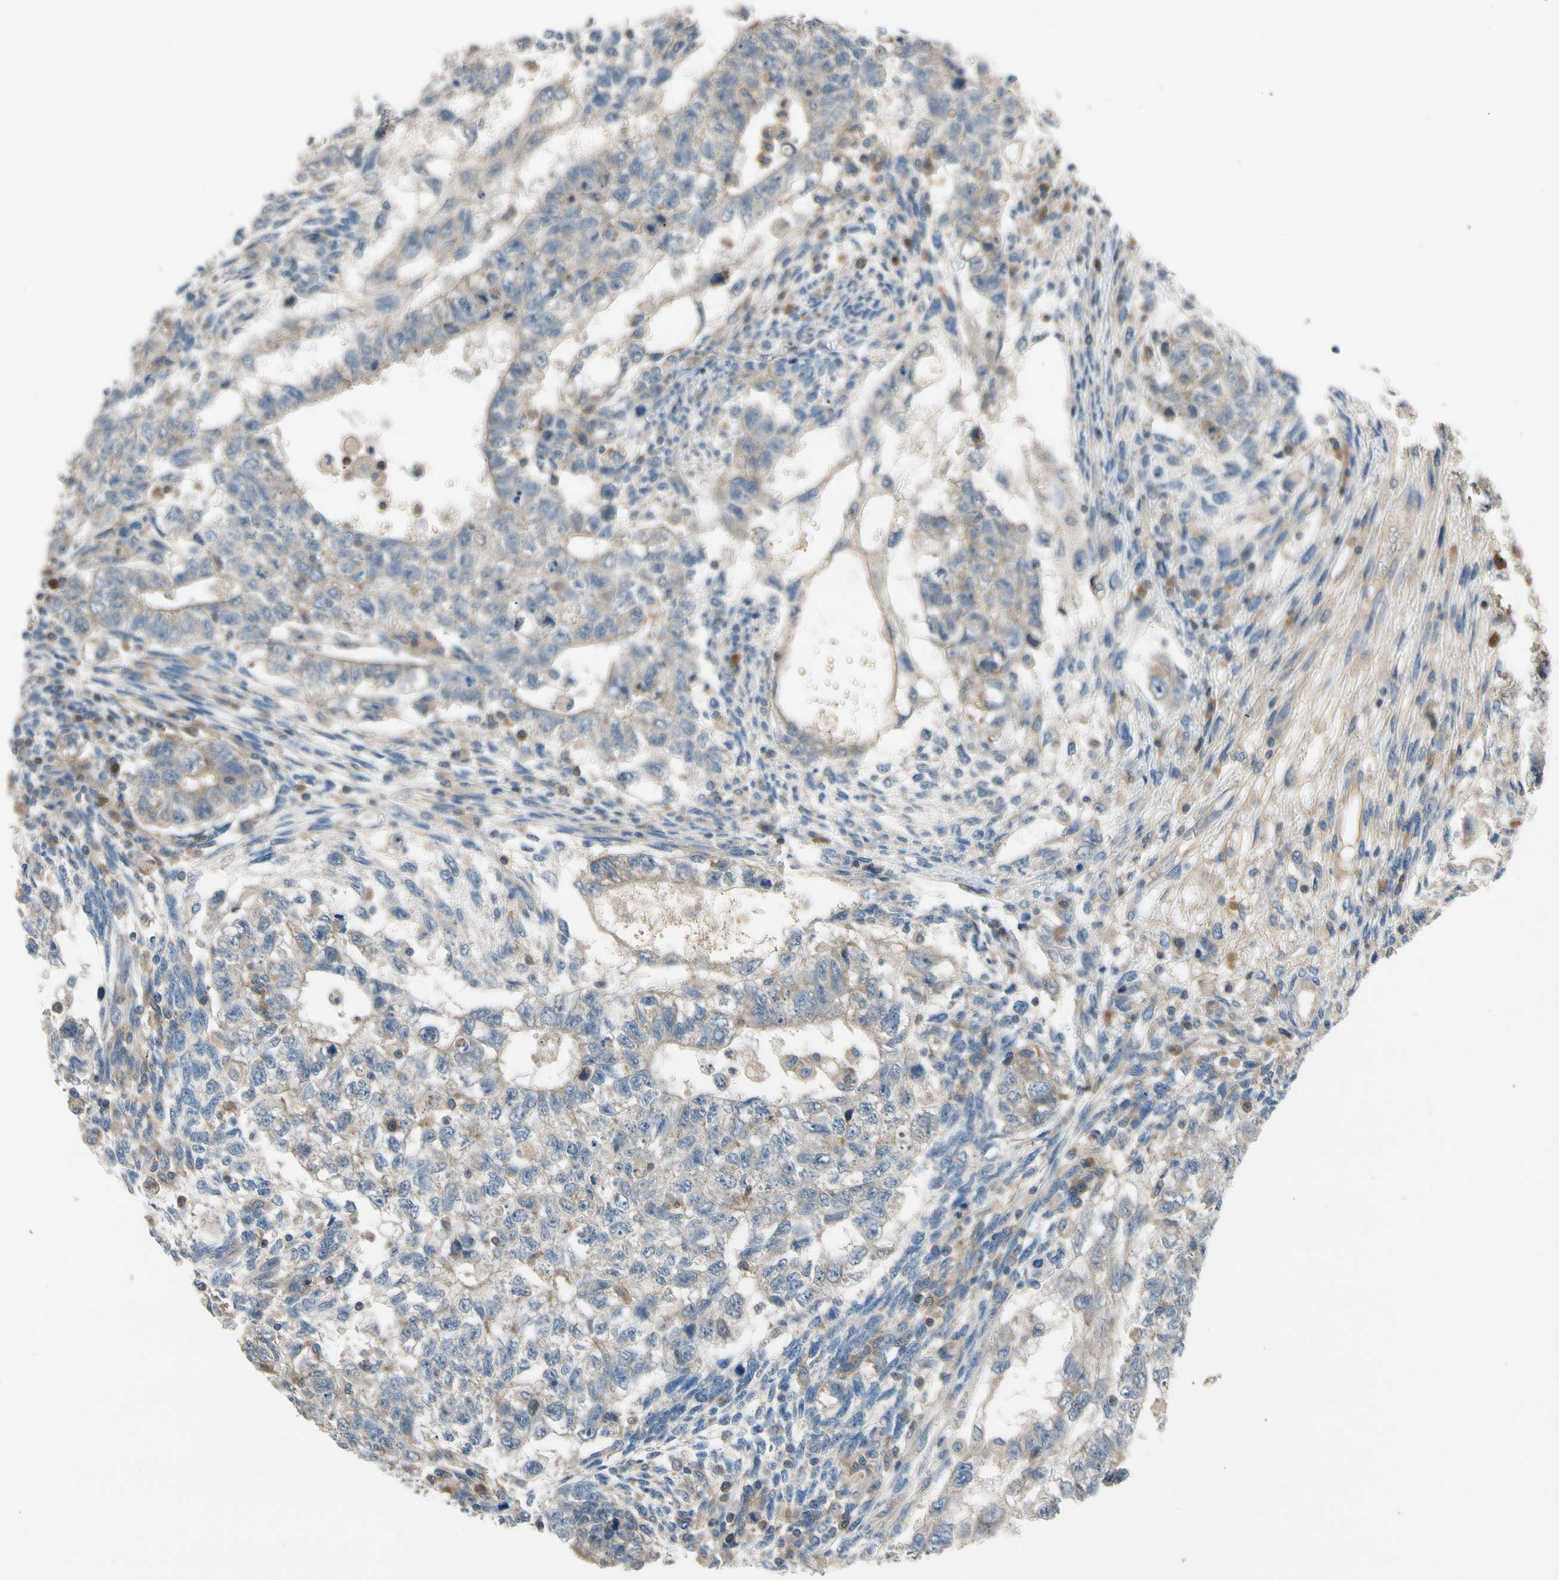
{"staining": {"intensity": "weak", "quantity": "25%-75%", "location": "cytoplasmic/membranous"}, "tissue": "testis cancer", "cell_type": "Tumor cells", "image_type": "cancer", "snomed": [{"axis": "morphology", "description": "Normal tissue, NOS"}, {"axis": "morphology", "description": "Carcinoma, Embryonal, NOS"}, {"axis": "topography", "description": "Testis"}], "caption": "Testis embryonal carcinoma stained for a protein (brown) displays weak cytoplasmic/membranous positive positivity in about 25%-75% of tumor cells.", "gene": "MST1R", "patient": {"sex": "male", "age": 36}}